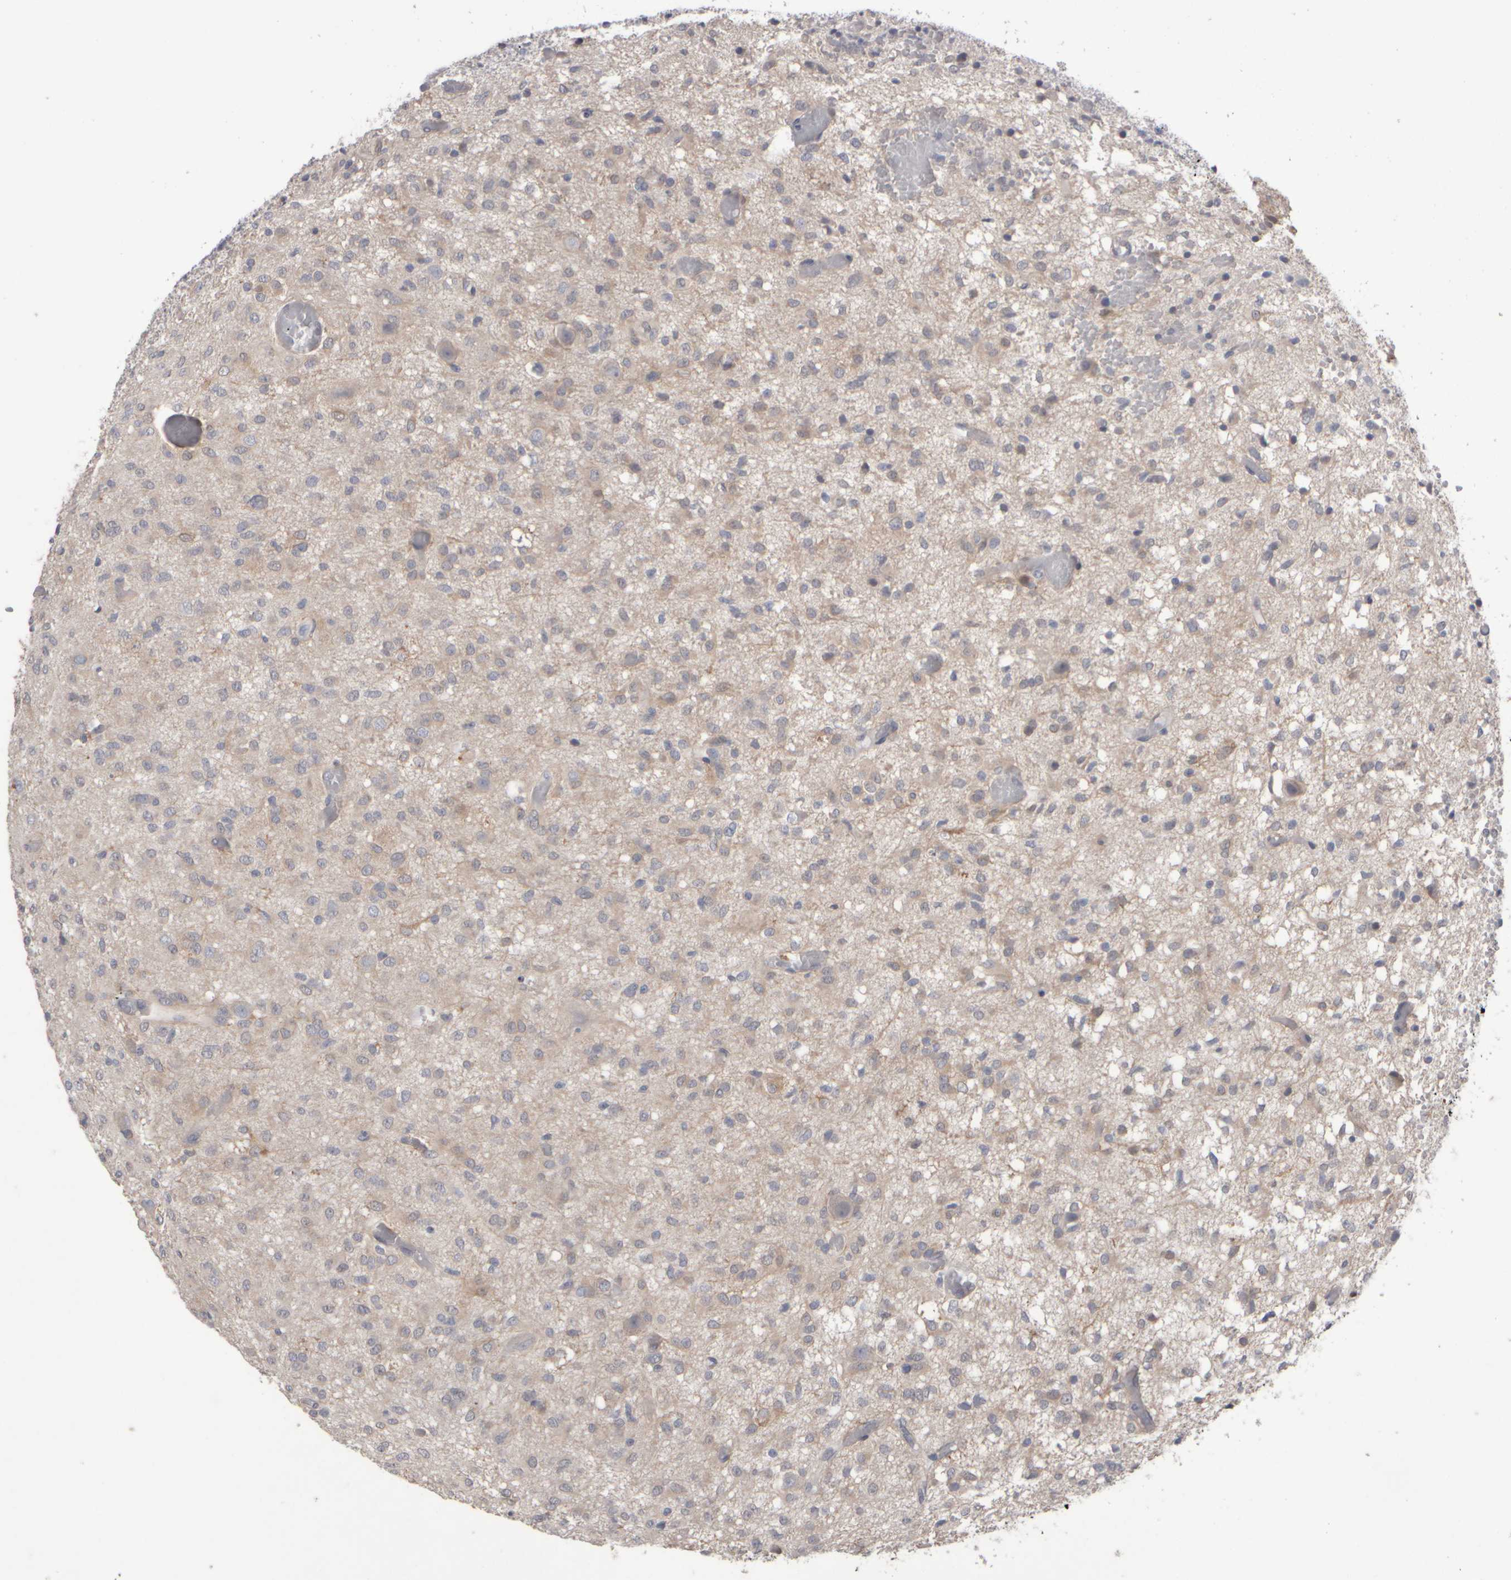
{"staining": {"intensity": "weak", "quantity": "<25%", "location": "cytoplasmic/membranous"}, "tissue": "glioma", "cell_type": "Tumor cells", "image_type": "cancer", "snomed": [{"axis": "morphology", "description": "Glioma, malignant, High grade"}, {"axis": "topography", "description": "Brain"}], "caption": "DAB immunohistochemical staining of human malignant high-grade glioma reveals no significant expression in tumor cells.", "gene": "EPHX2", "patient": {"sex": "female", "age": 59}}